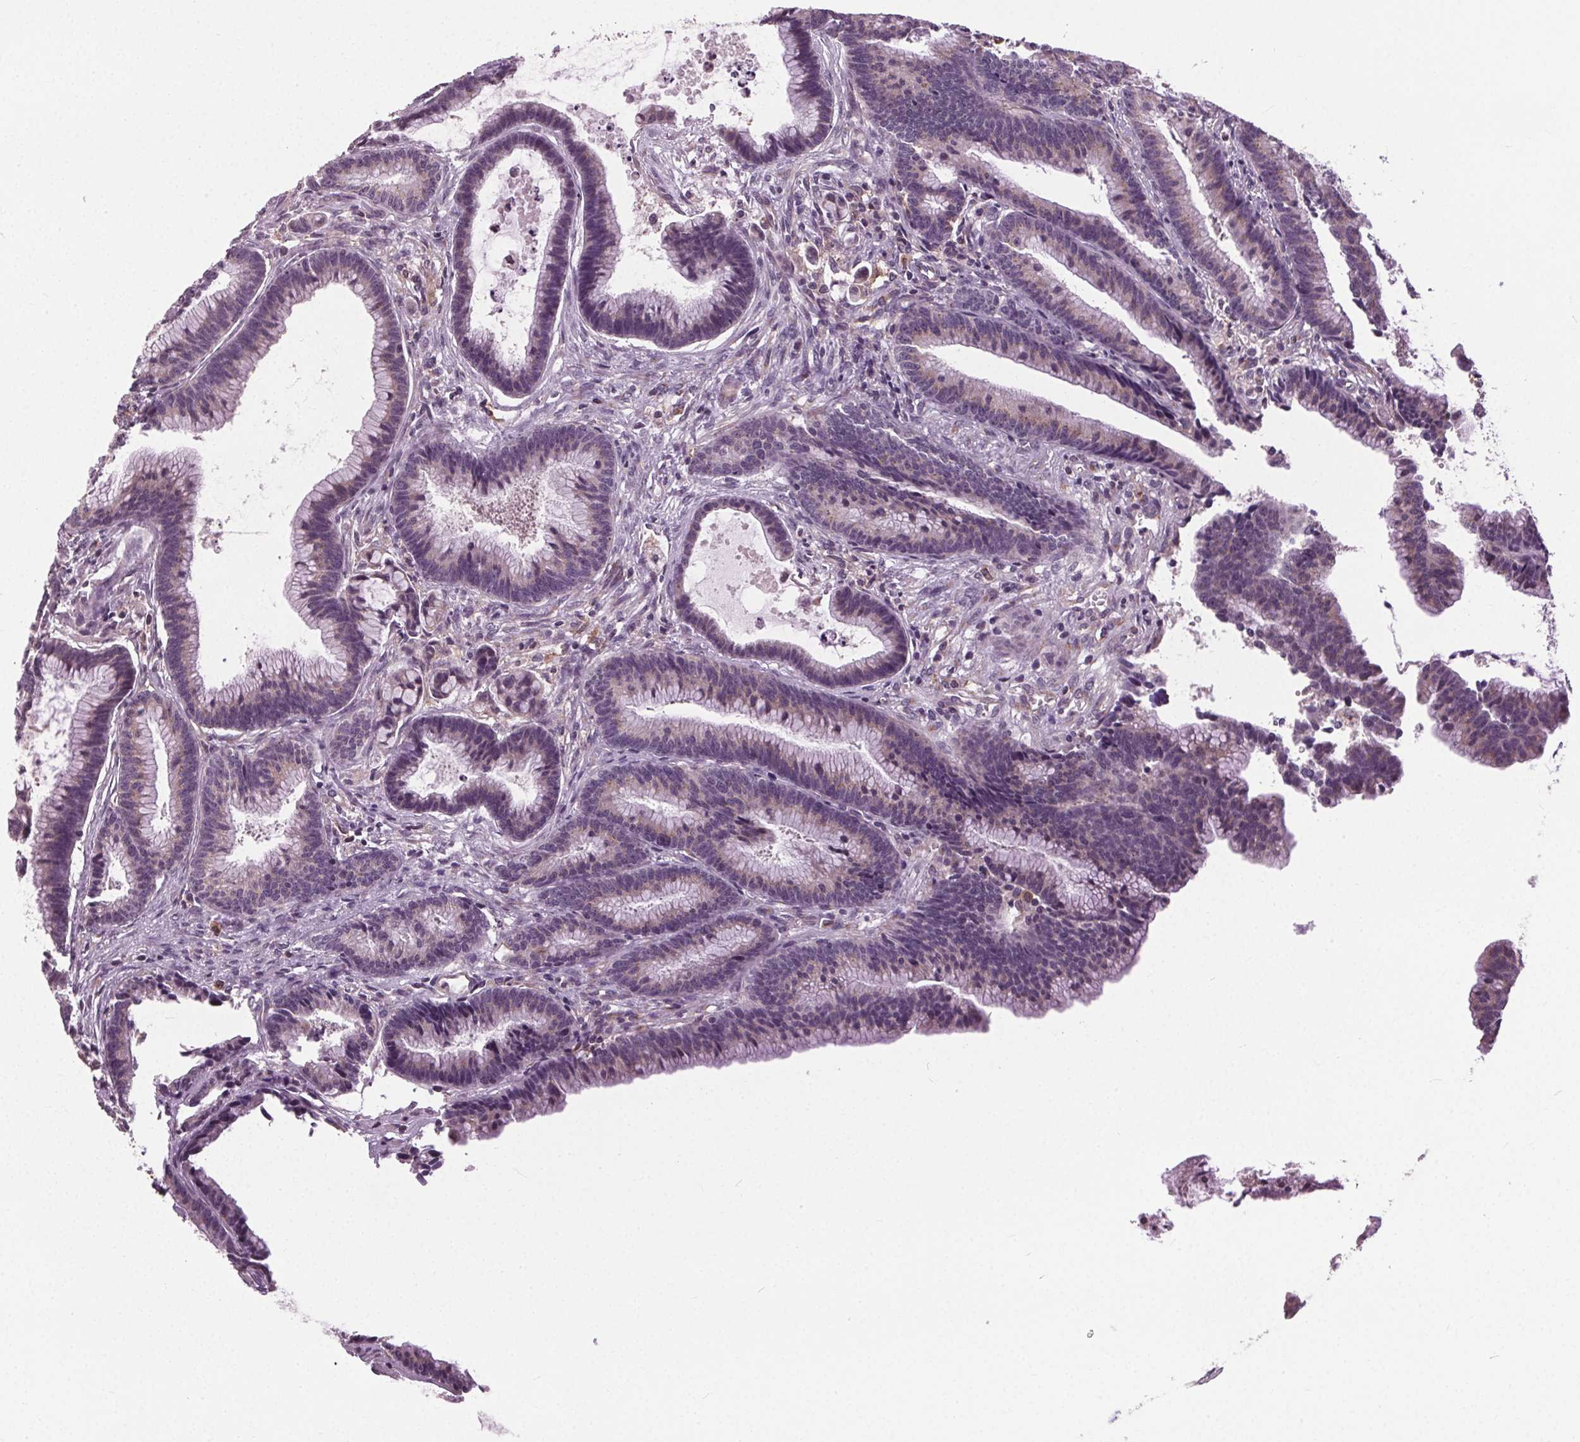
{"staining": {"intensity": "weak", "quantity": "25%-75%", "location": "cytoplasmic/membranous"}, "tissue": "colorectal cancer", "cell_type": "Tumor cells", "image_type": "cancer", "snomed": [{"axis": "morphology", "description": "Adenocarcinoma, NOS"}, {"axis": "topography", "description": "Colon"}], "caption": "Tumor cells exhibit low levels of weak cytoplasmic/membranous staining in about 25%-75% of cells in colorectal adenocarcinoma.", "gene": "BSDC1", "patient": {"sex": "female", "age": 78}}